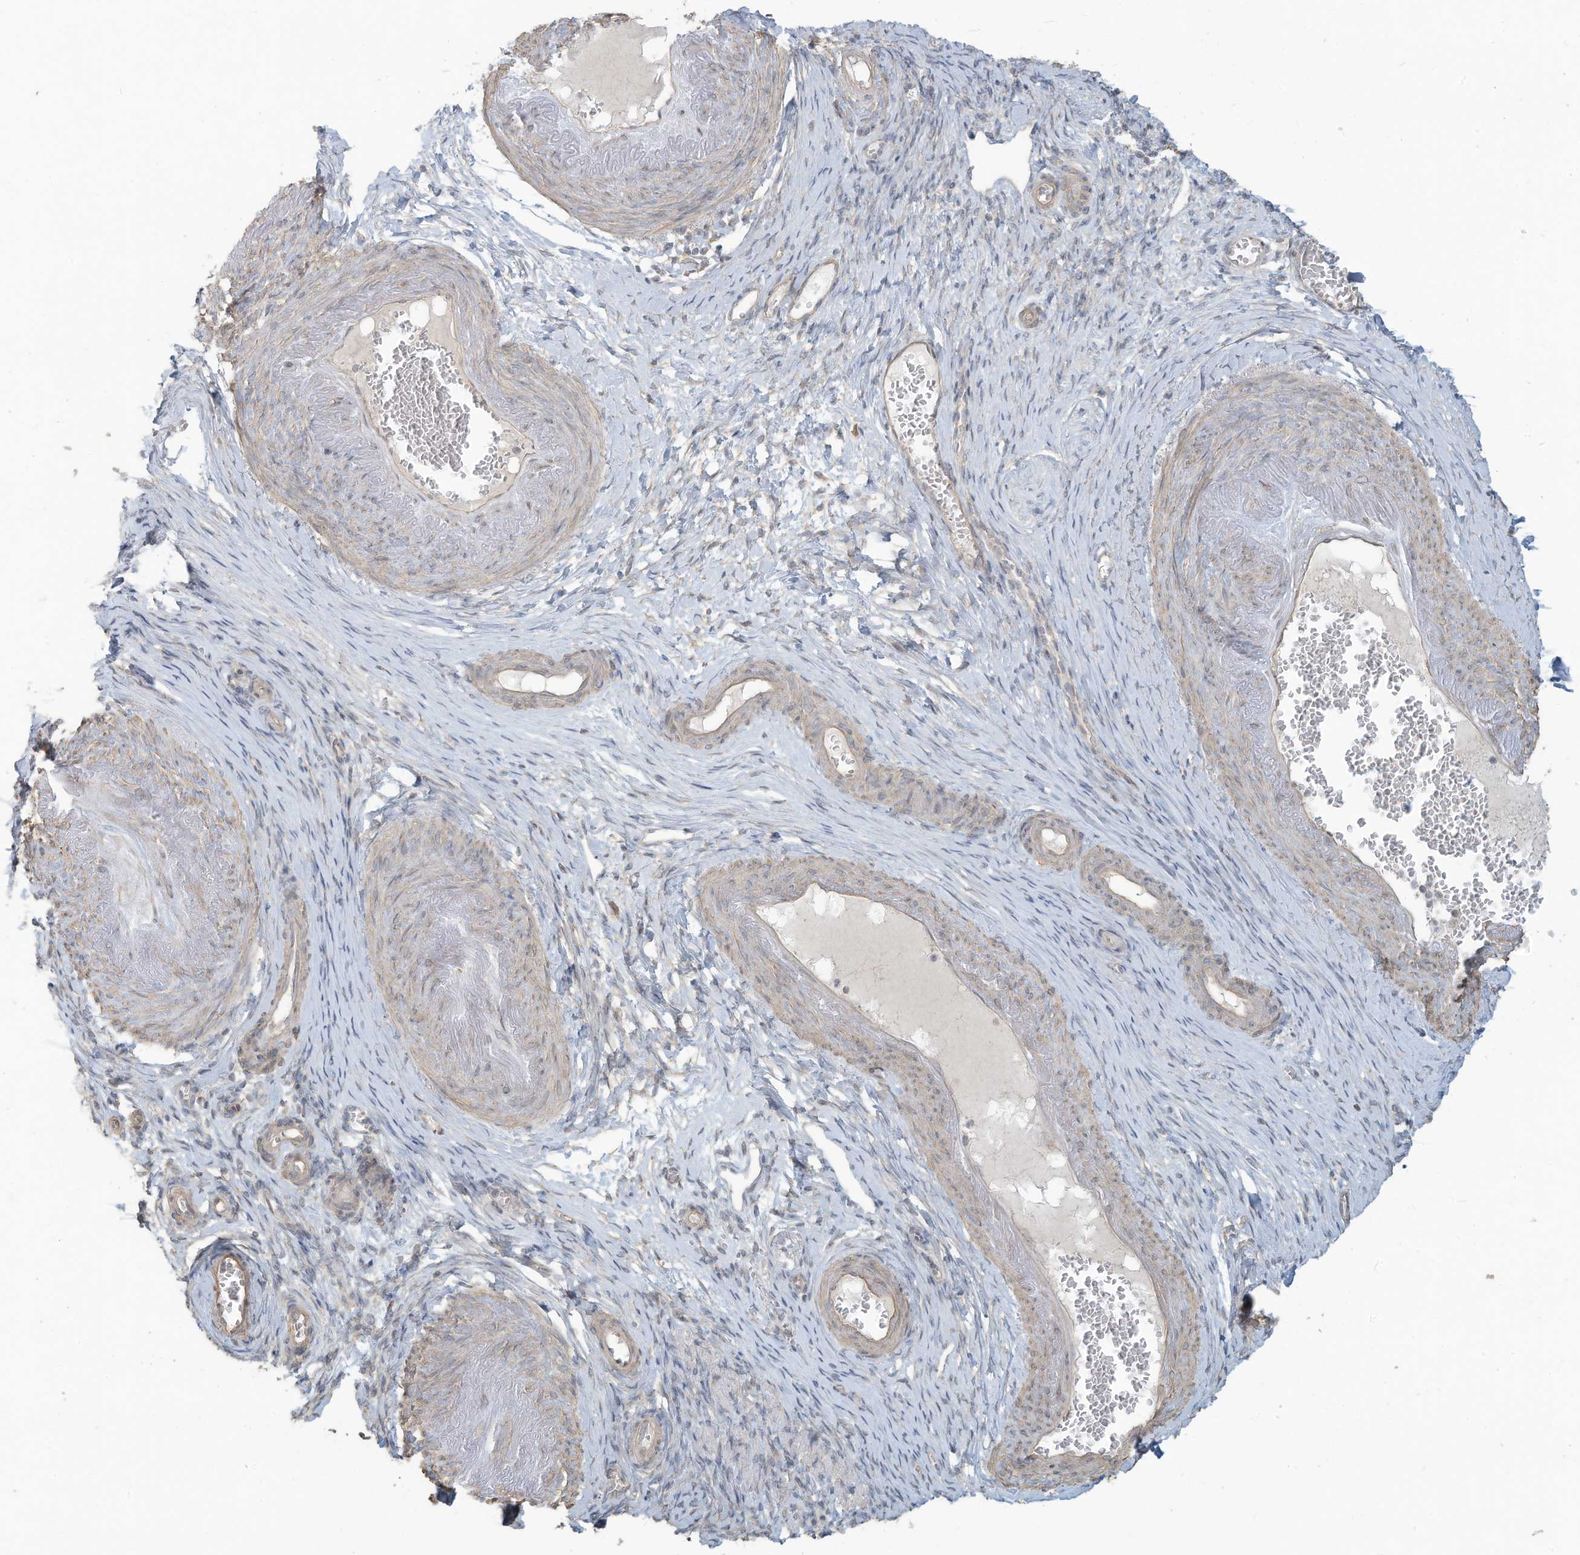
{"staining": {"intensity": "moderate", "quantity": ">75%", "location": "cytoplasmic/membranous"}, "tissue": "adipose tissue", "cell_type": "Adipocytes", "image_type": "normal", "snomed": [{"axis": "morphology", "description": "Normal tissue, NOS"}, {"axis": "topography", "description": "Vascular tissue"}, {"axis": "topography", "description": "Fallopian tube"}, {"axis": "topography", "description": "Ovary"}], "caption": "A brown stain shows moderate cytoplasmic/membranous staining of a protein in adipocytes of normal adipose tissue.", "gene": "MAGIX", "patient": {"sex": "female", "age": 67}}